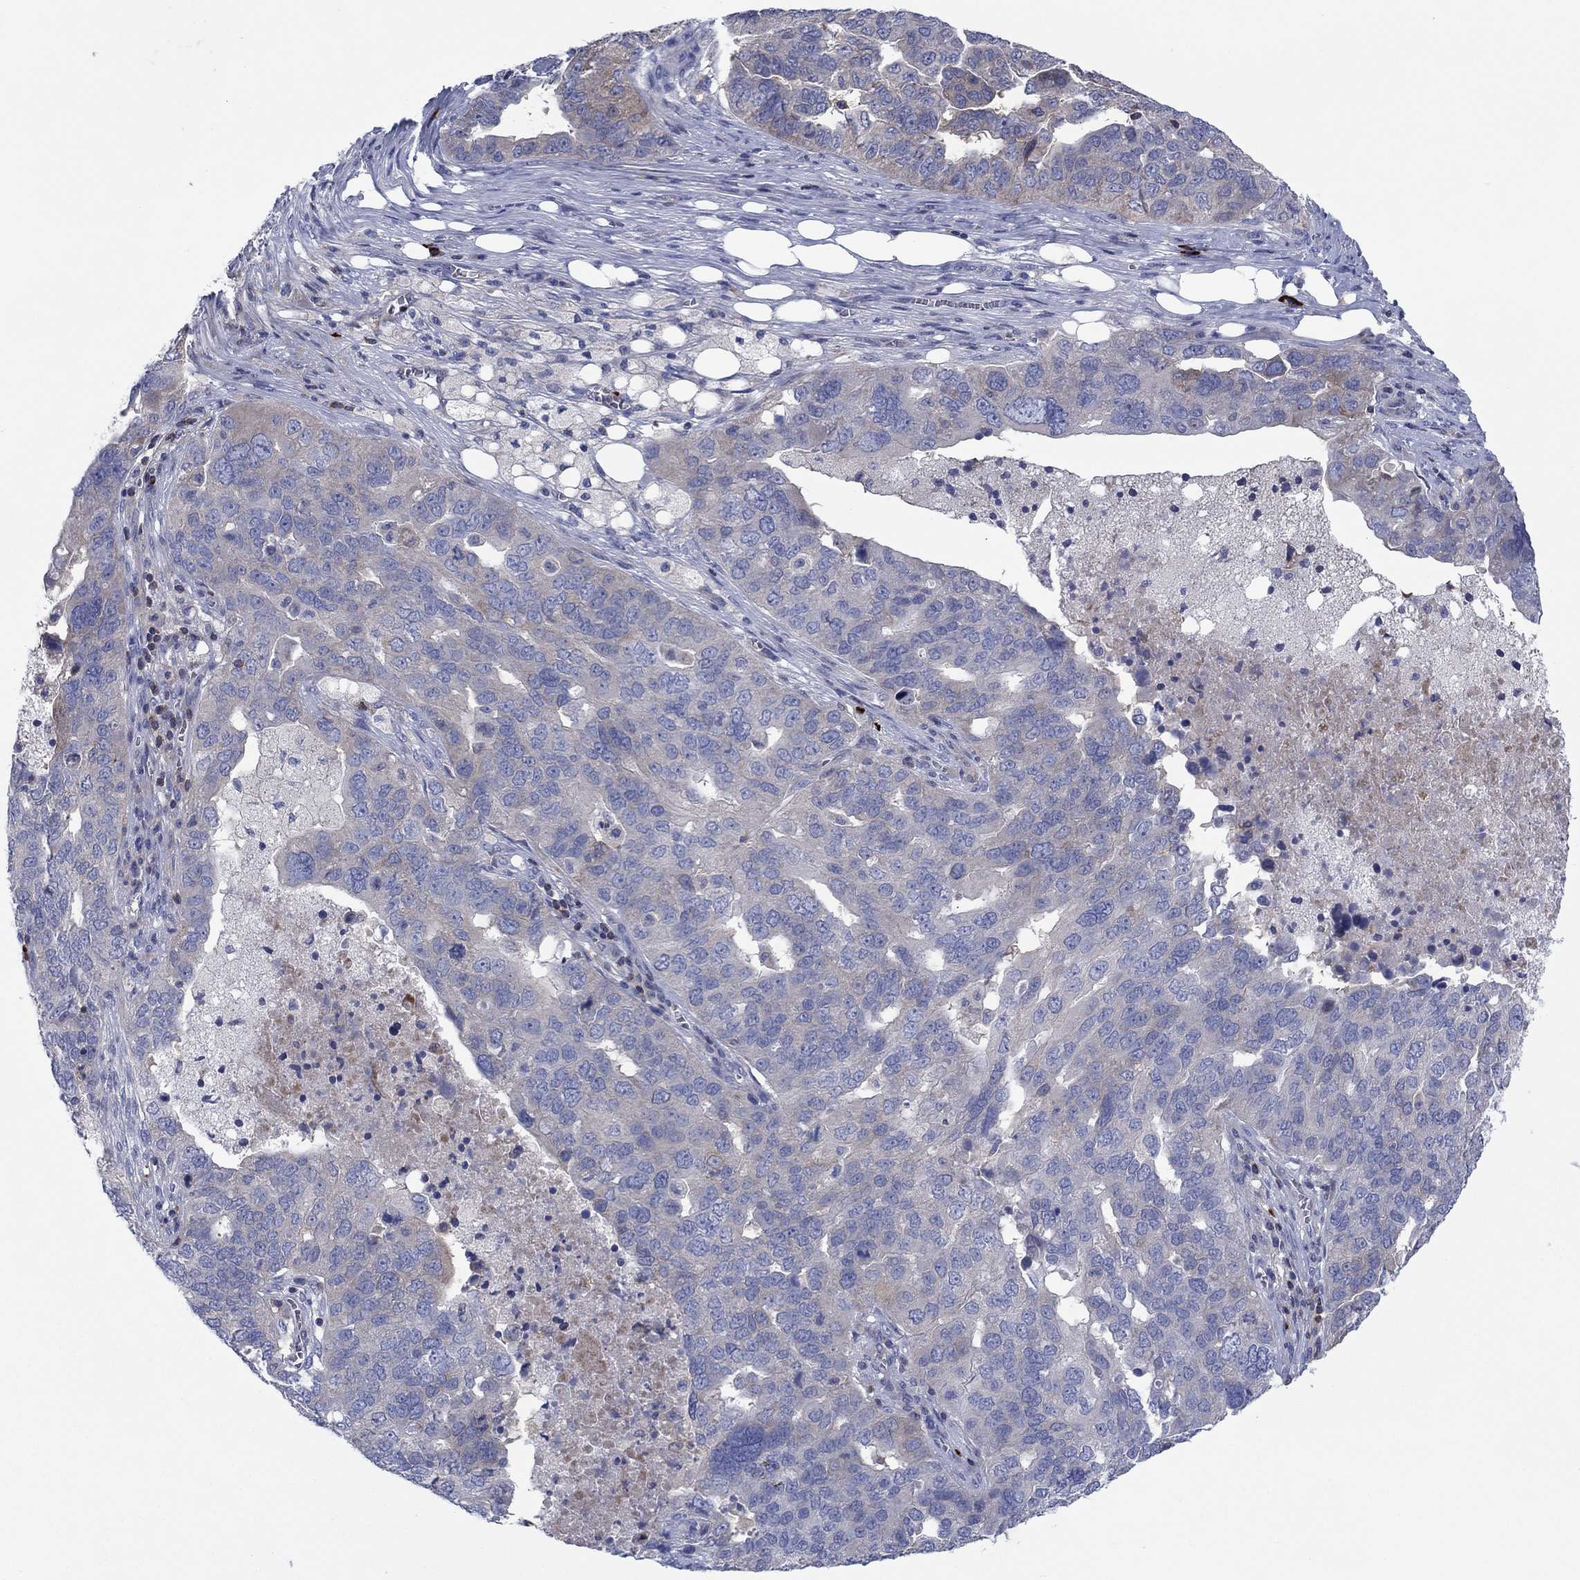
{"staining": {"intensity": "weak", "quantity": "<25%", "location": "cytoplasmic/membranous"}, "tissue": "ovarian cancer", "cell_type": "Tumor cells", "image_type": "cancer", "snomed": [{"axis": "morphology", "description": "Carcinoma, endometroid"}, {"axis": "topography", "description": "Soft tissue"}, {"axis": "topography", "description": "Ovary"}], "caption": "Ovarian cancer was stained to show a protein in brown. There is no significant expression in tumor cells.", "gene": "PVR", "patient": {"sex": "female", "age": 52}}